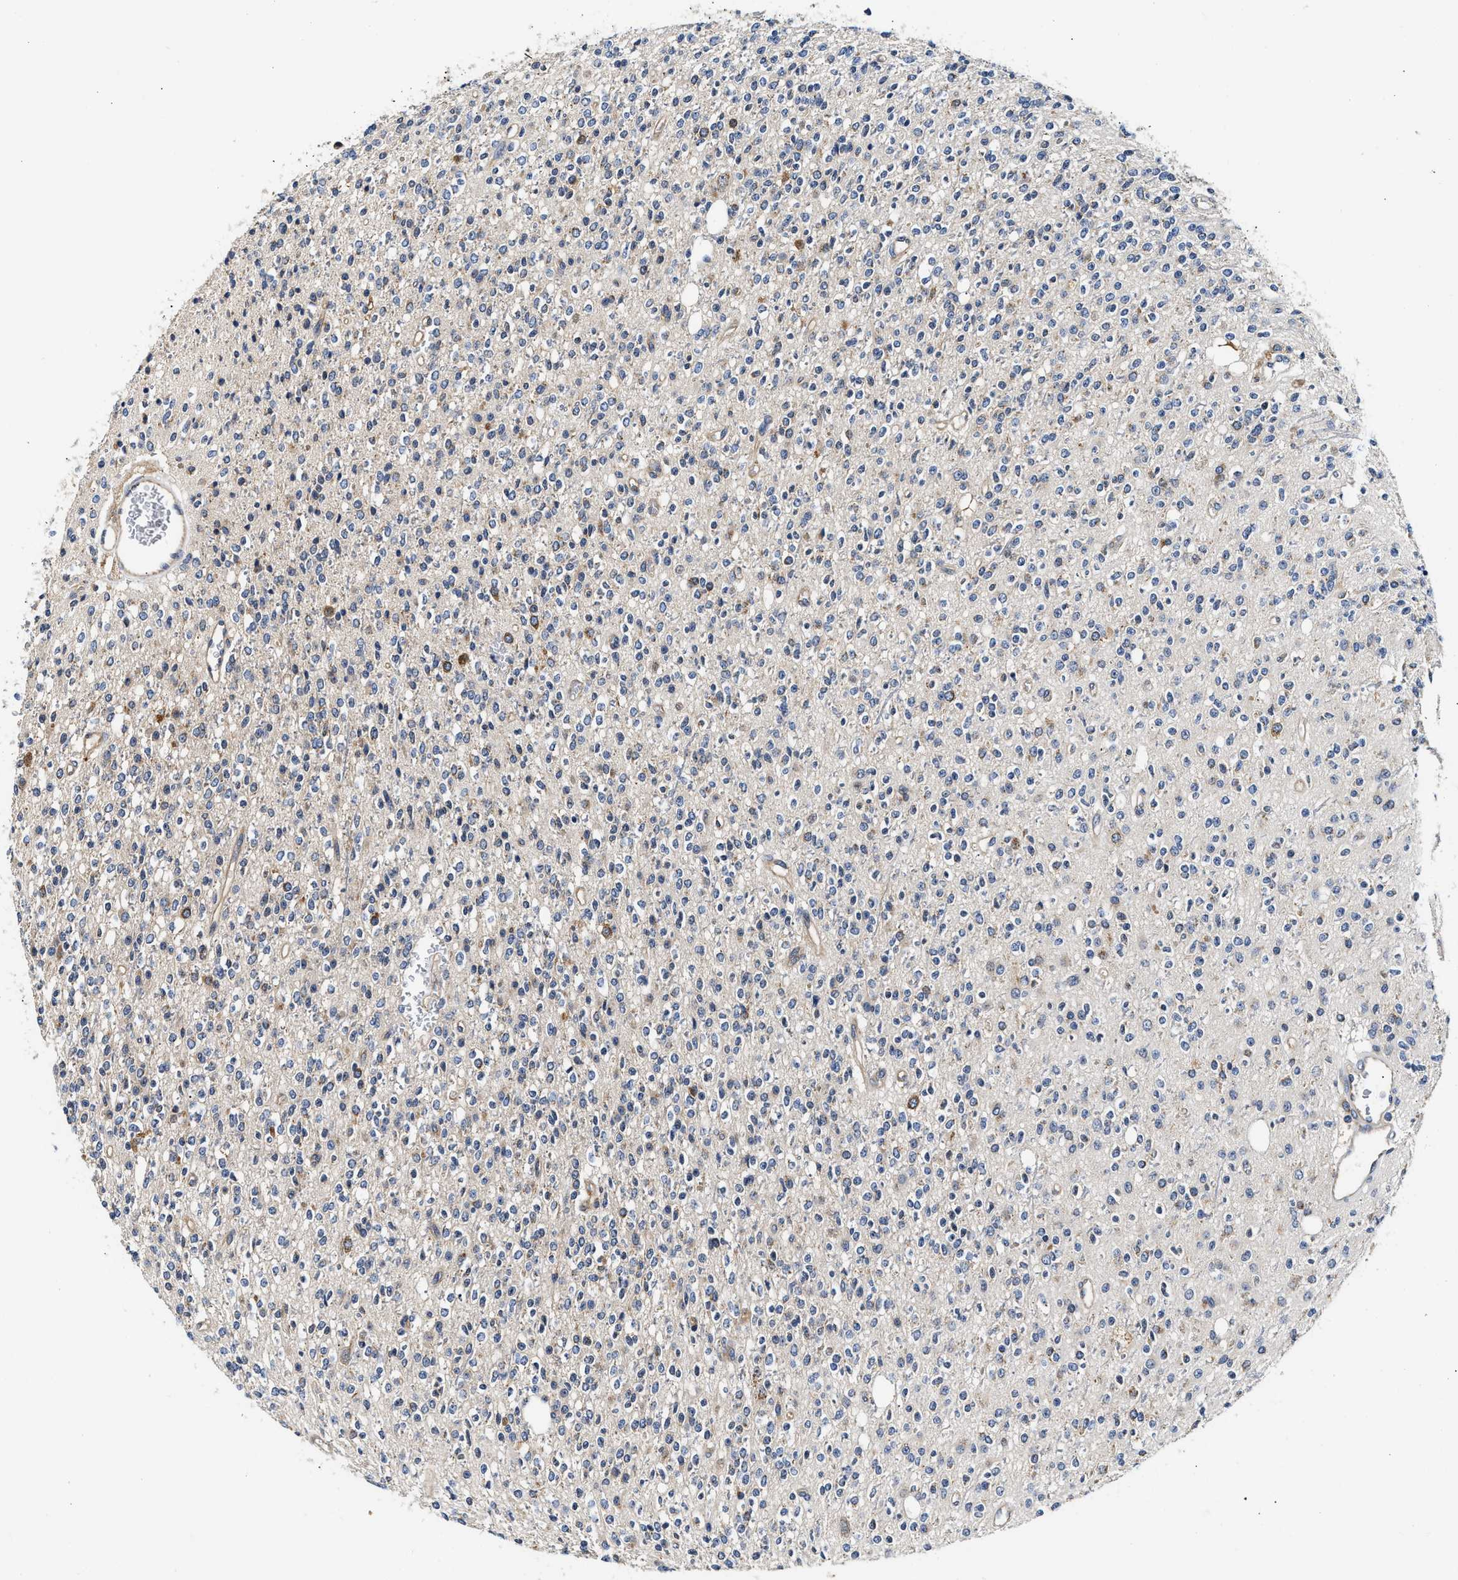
{"staining": {"intensity": "negative", "quantity": "none", "location": "none"}, "tissue": "glioma", "cell_type": "Tumor cells", "image_type": "cancer", "snomed": [{"axis": "morphology", "description": "Glioma, malignant, High grade"}, {"axis": "topography", "description": "Brain"}], "caption": "This is a histopathology image of IHC staining of malignant glioma (high-grade), which shows no expression in tumor cells.", "gene": "FAM185A", "patient": {"sex": "male", "age": 34}}